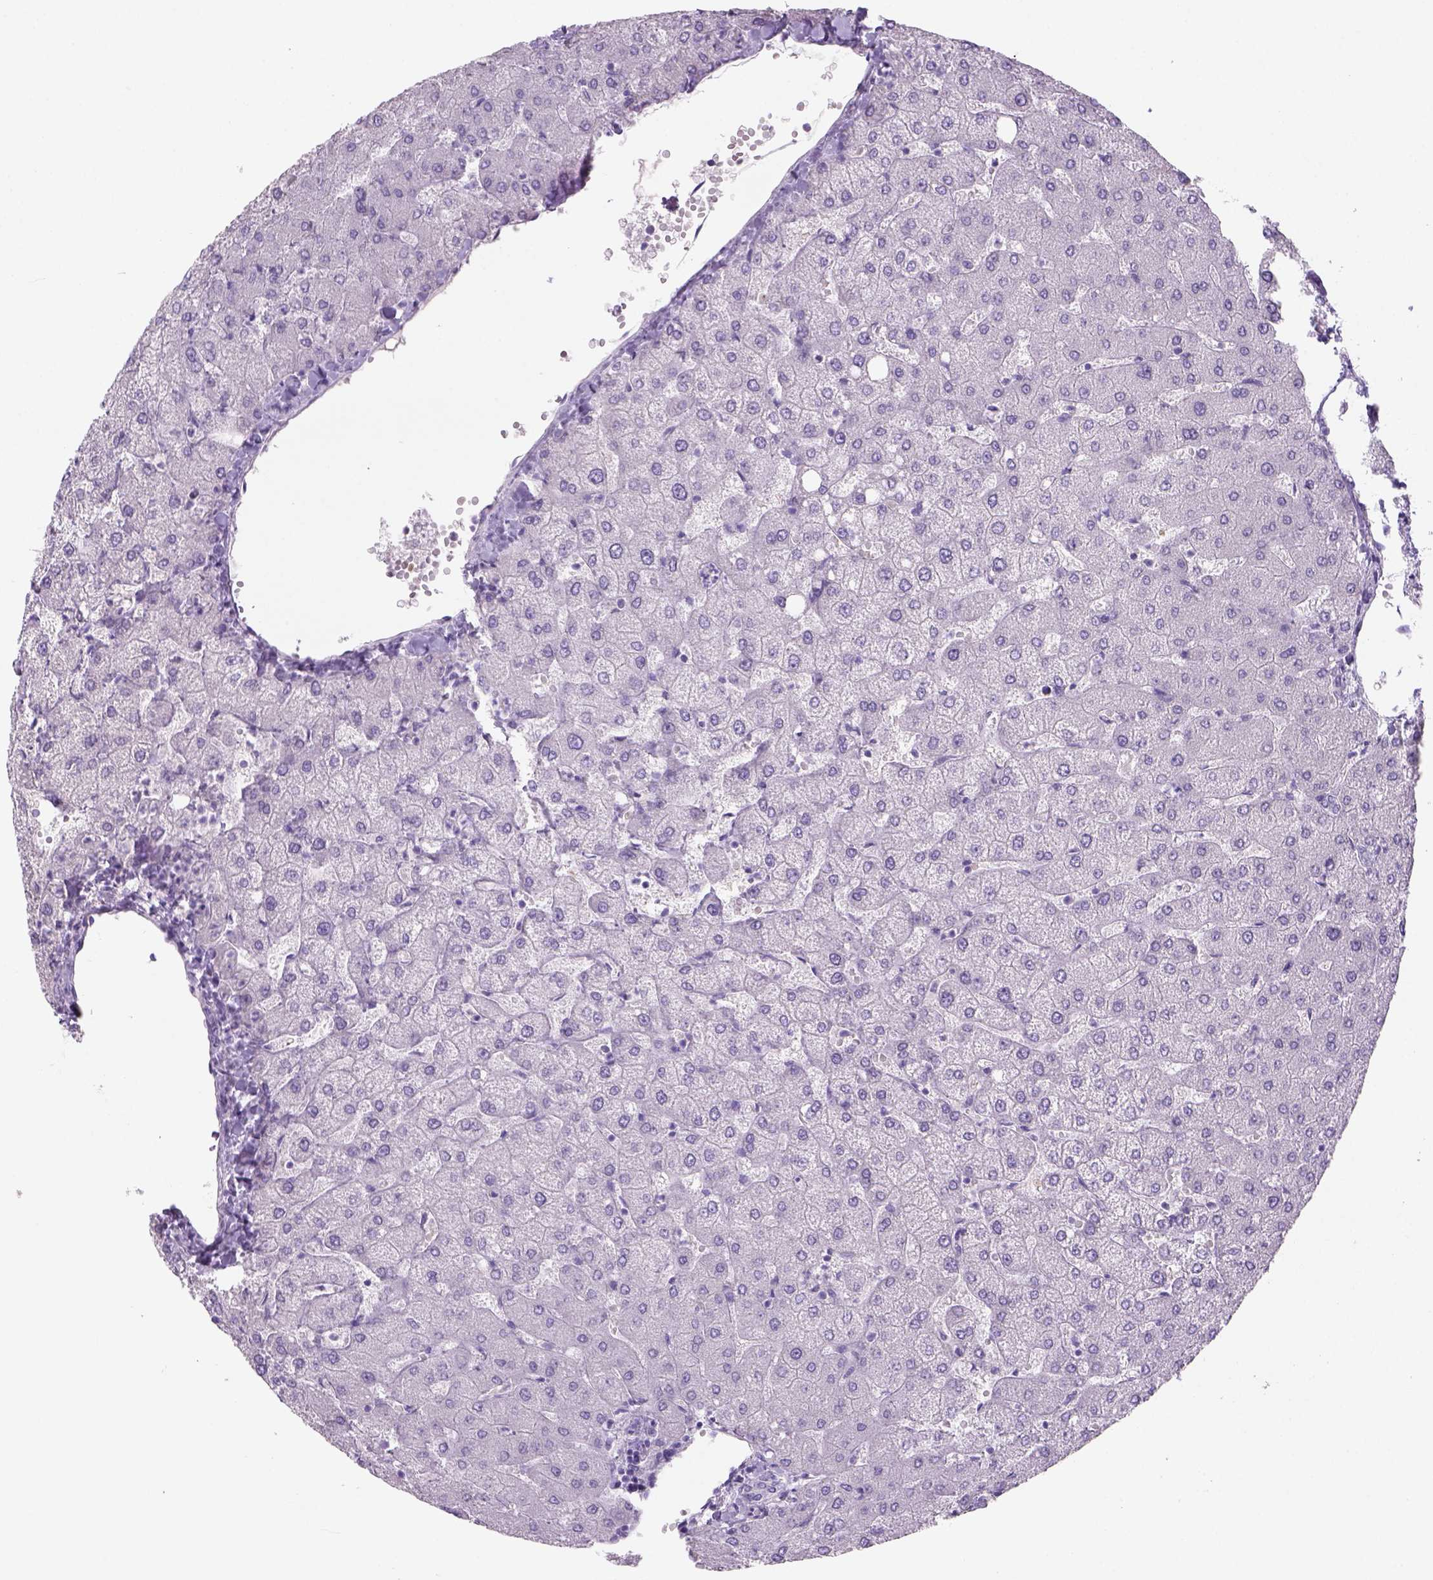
{"staining": {"intensity": "negative", "quantity": "none", "location": "none"}, "tissue": "liver", "cell_type": "Cholangiocytes", "image_type": "normal", "snomed": [{"axis": "morphology", "description": "Normal tissue, NOS"}, {"axis": "topography", "description": "Liver"}], "caption": "Immunohistochemical staining of unremarkable liver exhibits no significant positivity in cholangiocytes.", "gene": "TENM4", "patient": {"sex": "female", "age": 54}}